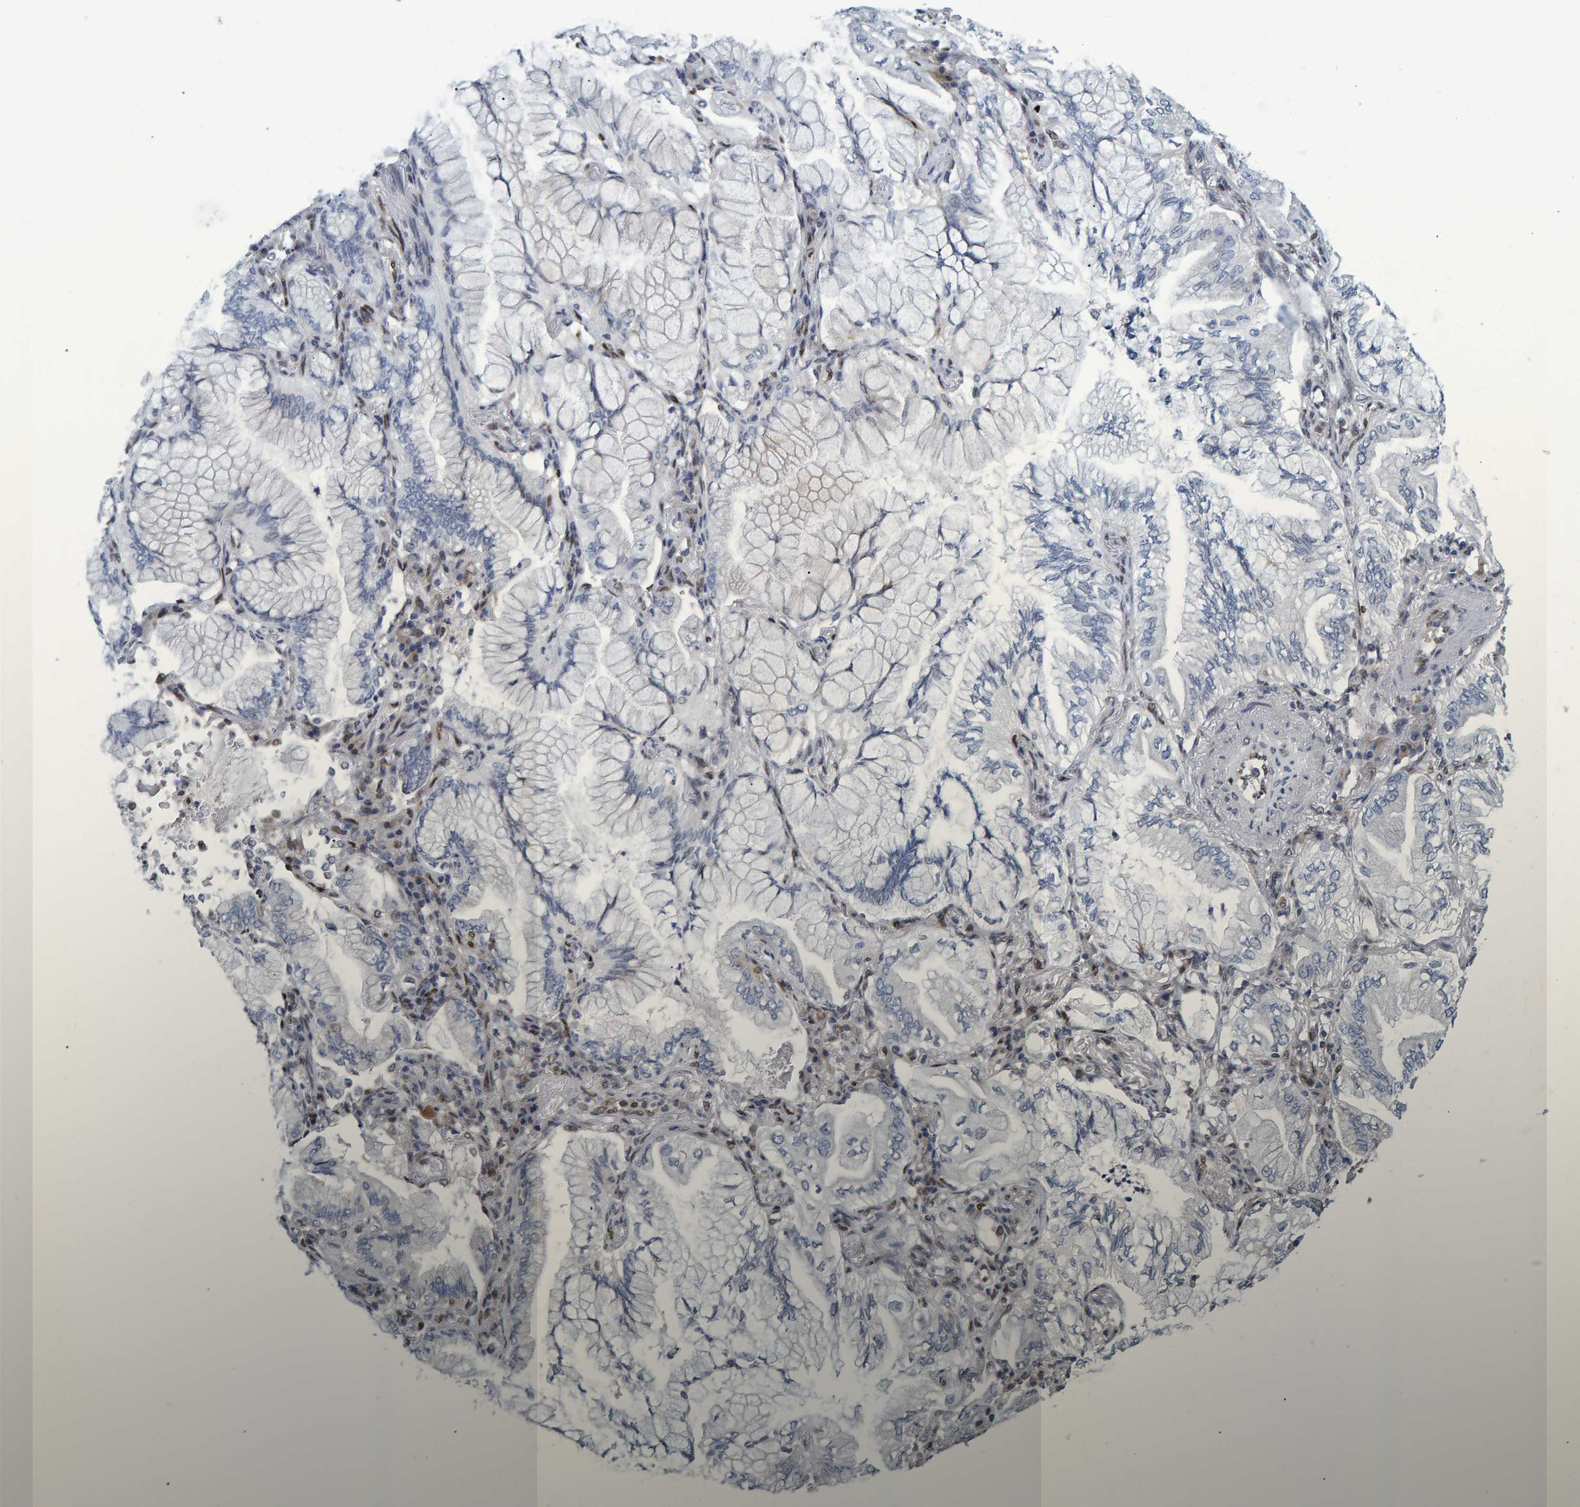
{"staining": {"intensity": "negative", "quantity": "none", "location": "none"}, "tissue": "lung cancer", "cell_type": "Tumor cells", "image_type": "cancer", "snomed": [{"axis": "morphology", "description": "Adenocarcinoma, NOS"}, {"axis": "topography", "description": "Lung"}], "caption": "This is an immunohistochemistry (IHC) image of lung adenocarcinoma. There is no expression in tumor cells.", "gene": "QKI", "patient": {"sex": "female", "age": 70}}